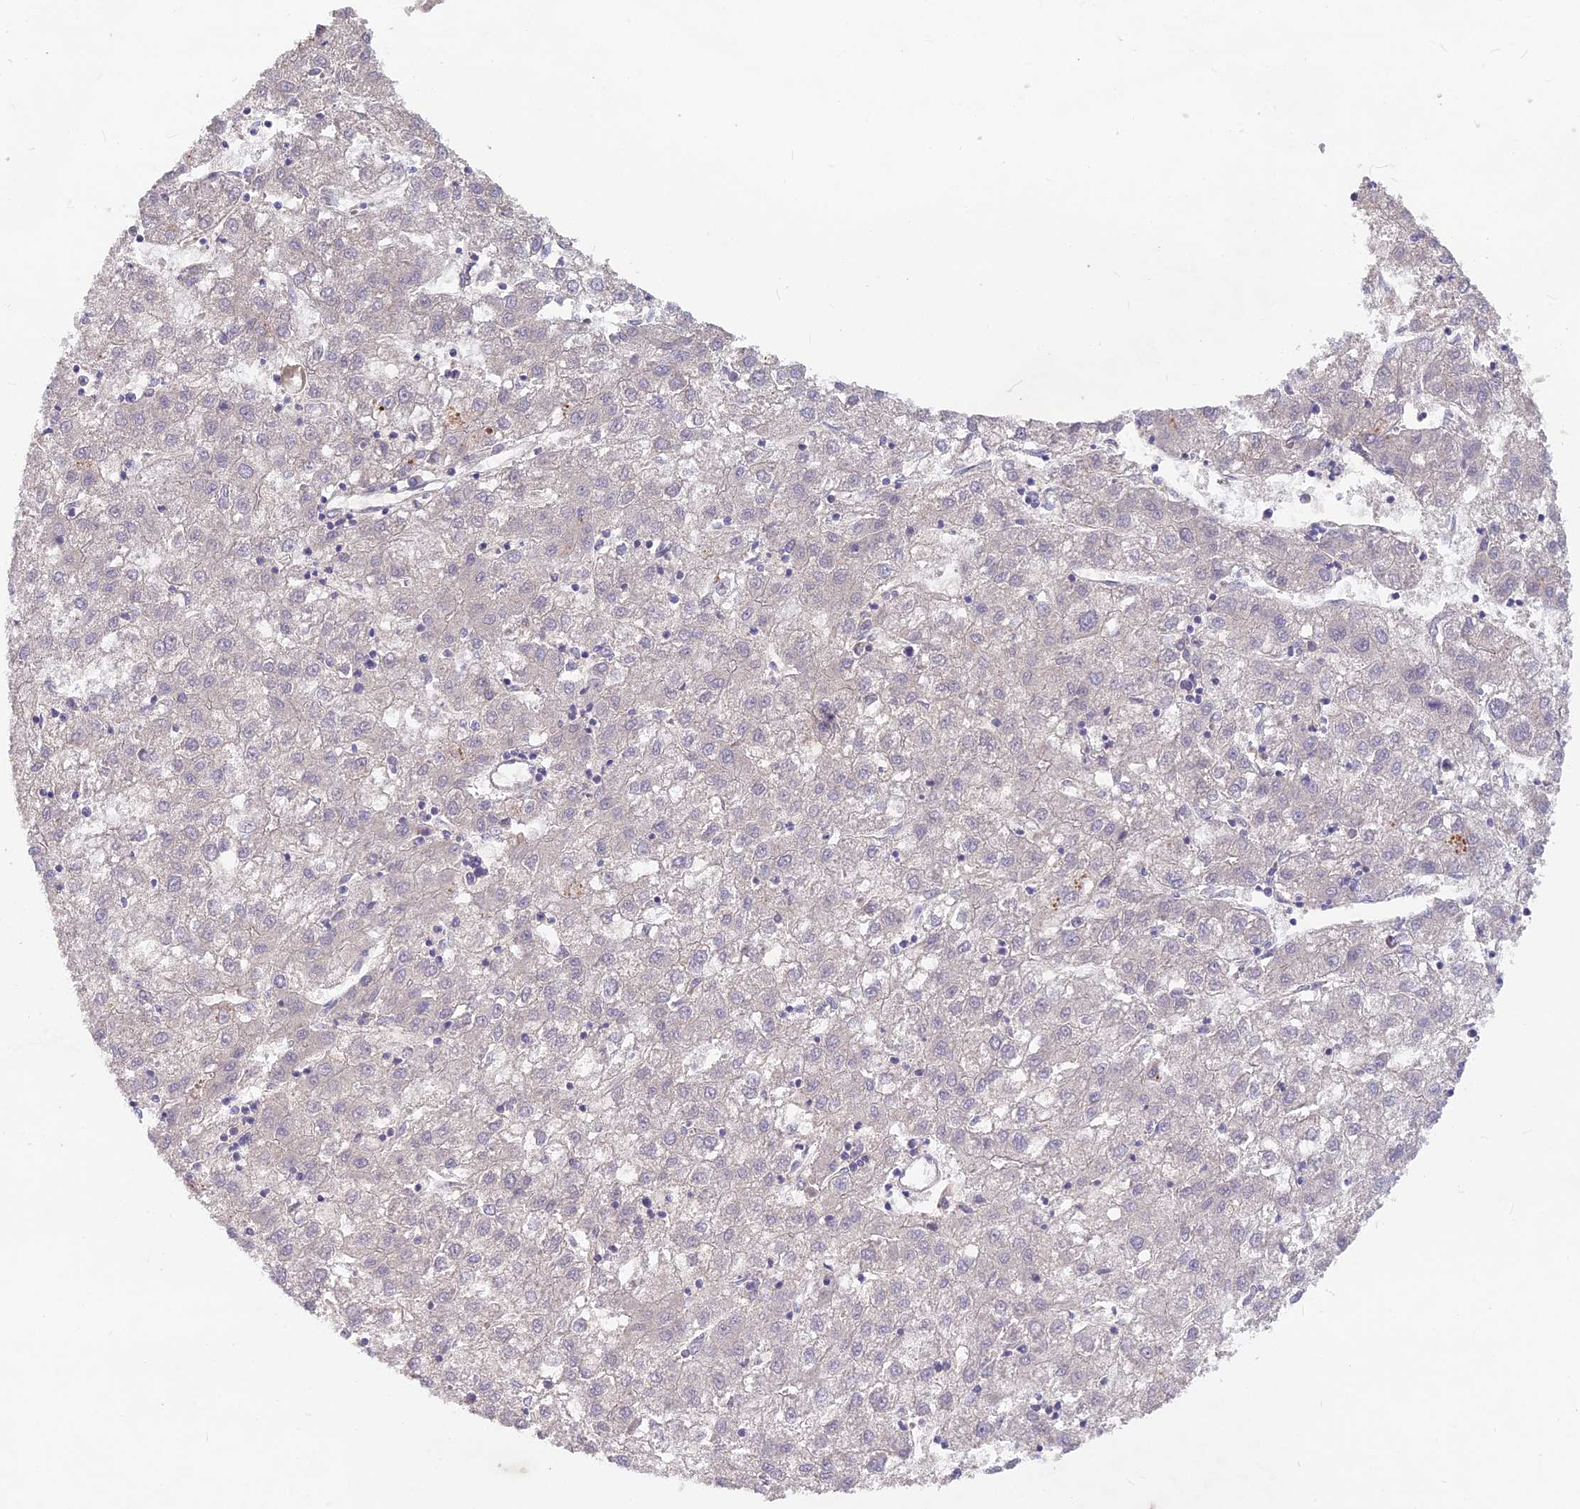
{"staining": {"intensity": "negative", "quantity": "none", "location": "none"}, "tissue": "liver cancer", "cell_type": "Tumor cells", "image_type": "cancer", "snomed": [{"axis": "morphology", "description": "Carcinoma, Hepatocellular, NOS"}, {"axis": "topography", "description": "Liver"}], "caption": "Immunohistochemistry (IHC) micrograph of neoplastic tissue: human hepatocellular carcinoma (liver) stained with DAB (3,3'-diaminobenzidine) demonstrates no significant protein positivity in tumor cells.", "gene": "PZP", "patient": {"sex": "male", "age": 72}}